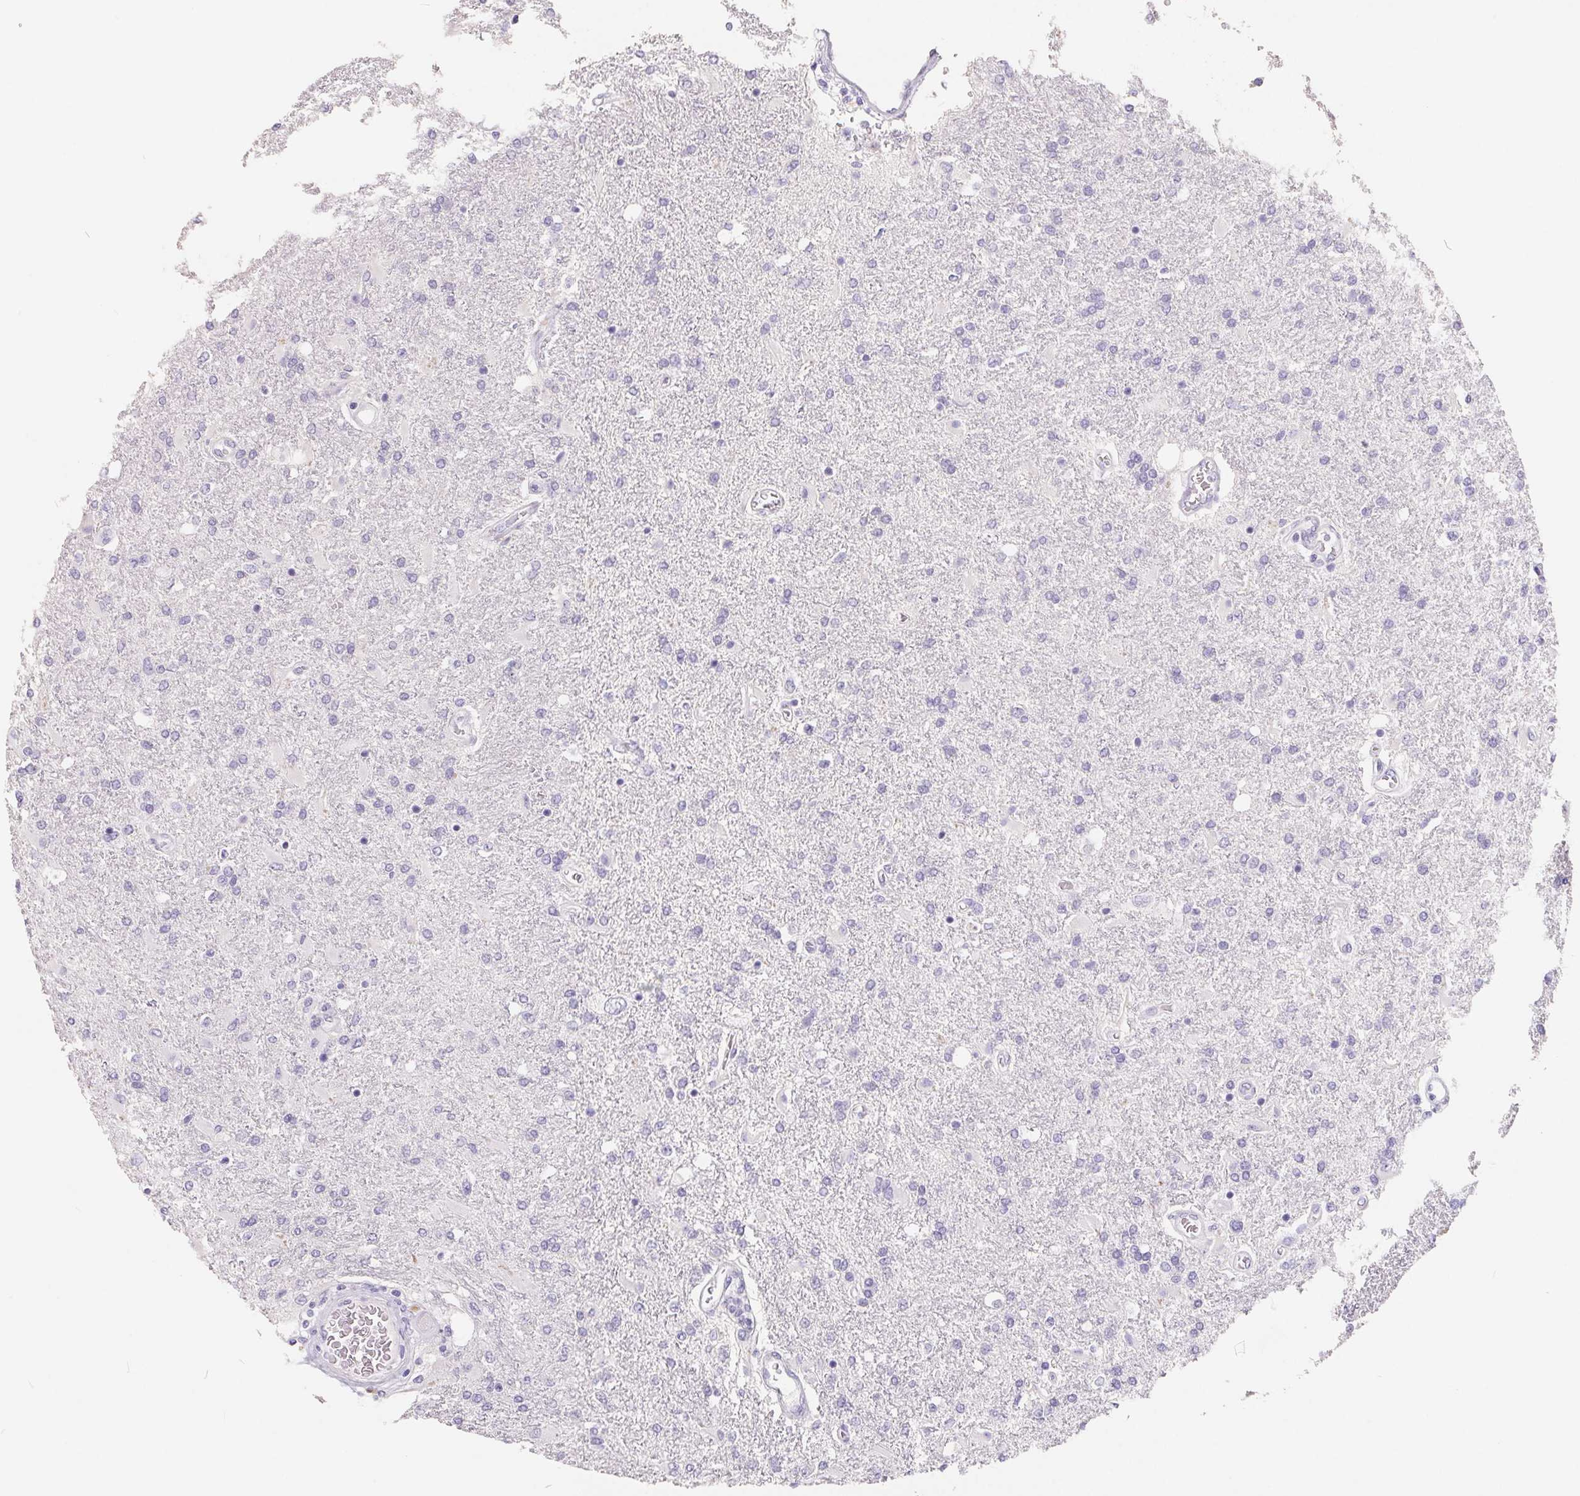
{"staining": {"intensity": "negative", "quantity": "none", "location": "none"}, "tissue": "glioma", "cell_type": "Tumor cells", "image_type": "cancer", "snomed": [{"axis": "morphology", "description": "Glioma, malignant, High grade"}, {"axis": "topography", "description": "Cerebral cortex"}], "caption": "An IHC histopathology image of glioma is shown. There is no staining in tumor cells of glioma.", "gene": "FDX1", "patient": {"sex": "male", "age": 79}}